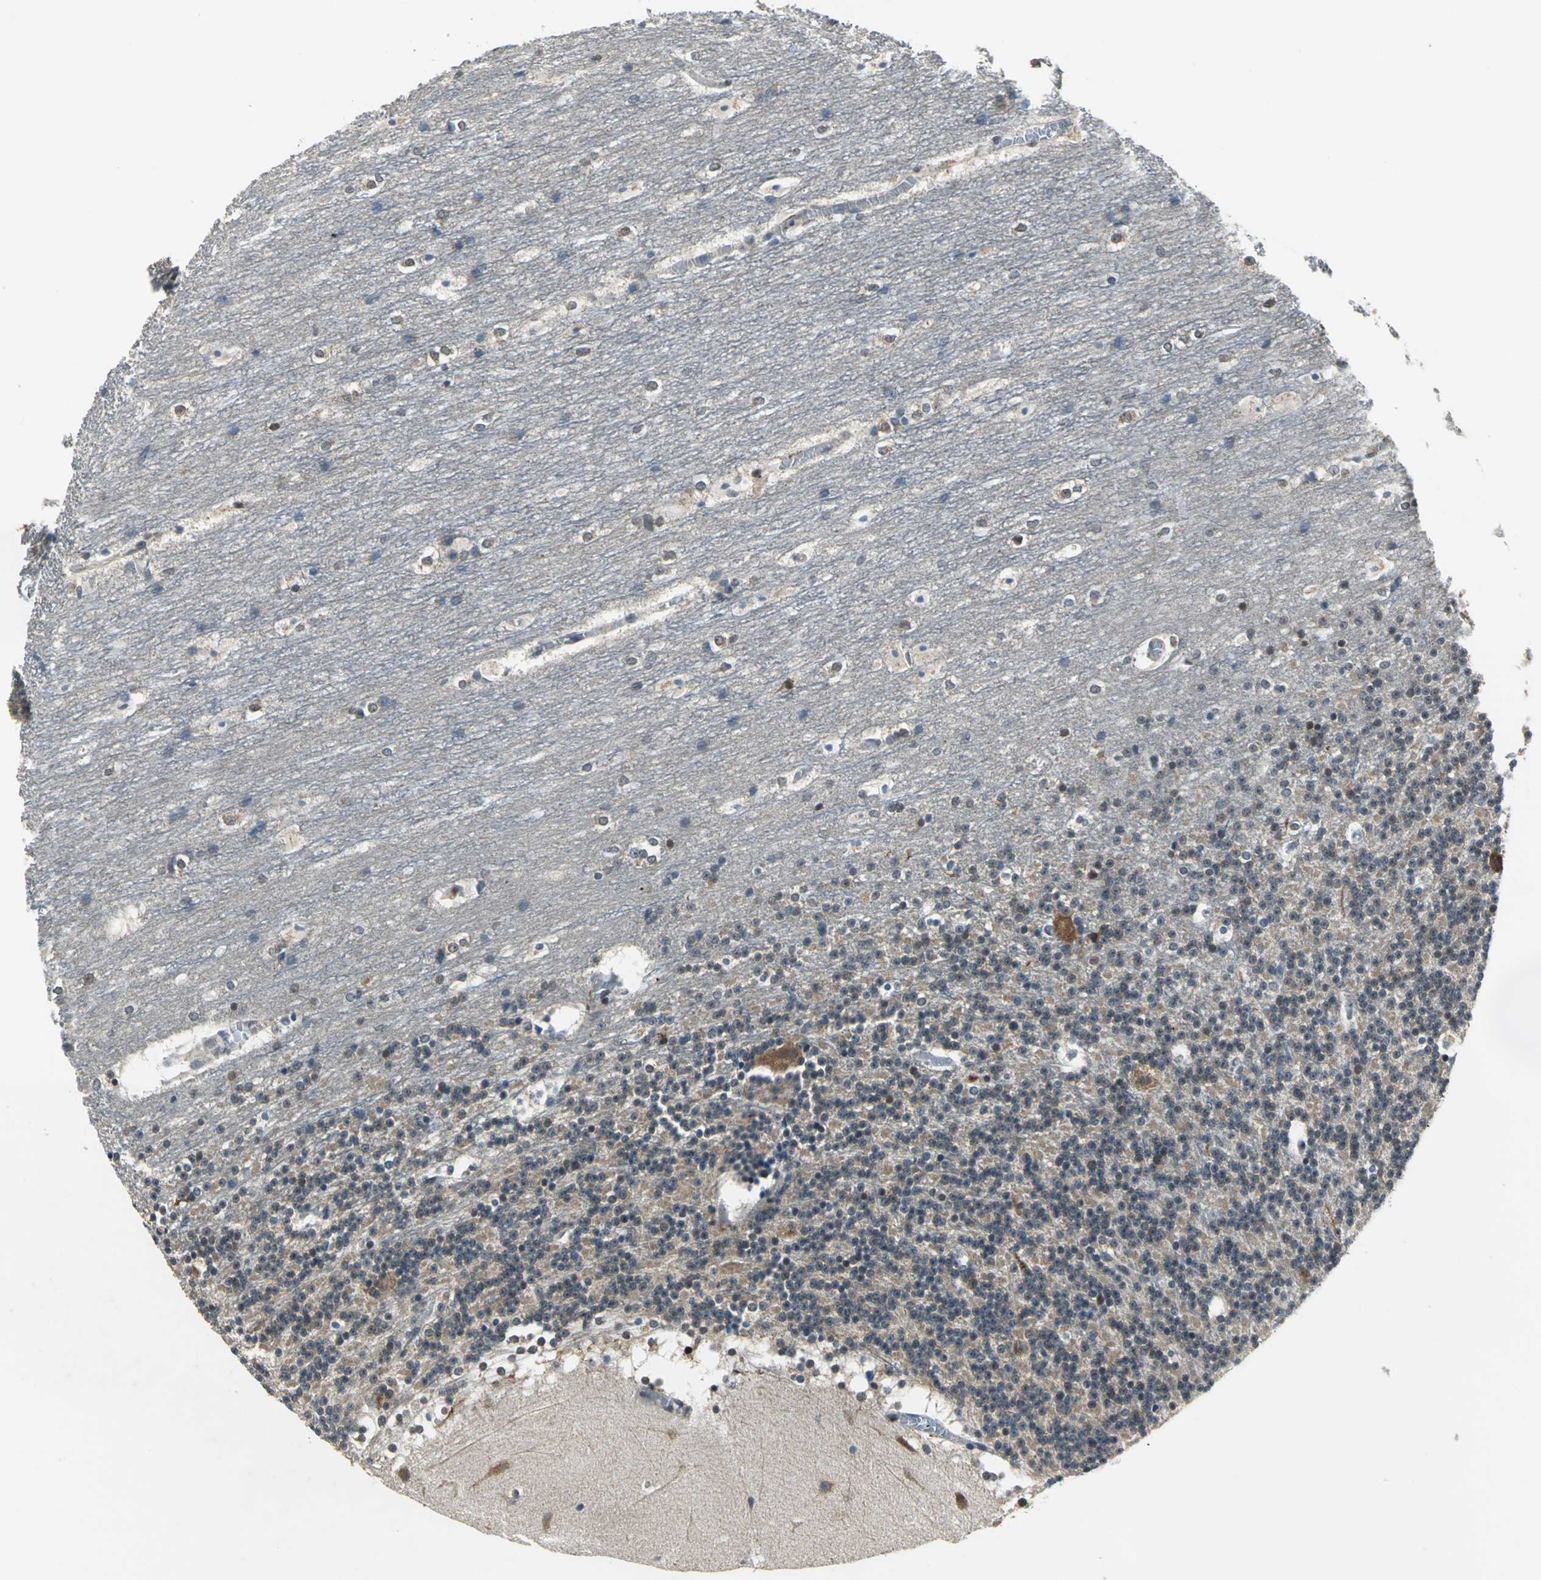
{"staining": {"intensity": "moderate", "quantity": "<25%", "location": "cytoplasmic/membranous"}, "tissue": "cerebellum", "cell_type": "Cells in granular layer", "image_type": "normal", "snomed": [{"axis": "morphology", "description": "Normal tissue, NOS"}, {"axis": "topography", "description": "Cerebellum"}], "caption": "Protein expression analysis of normal cerebellum displays moderate cytoplasmic/membranous expression in approximately <25% of cells in granular layer.", "gene": "JADE3", "patient": {"sex": "female", "age": 19}}